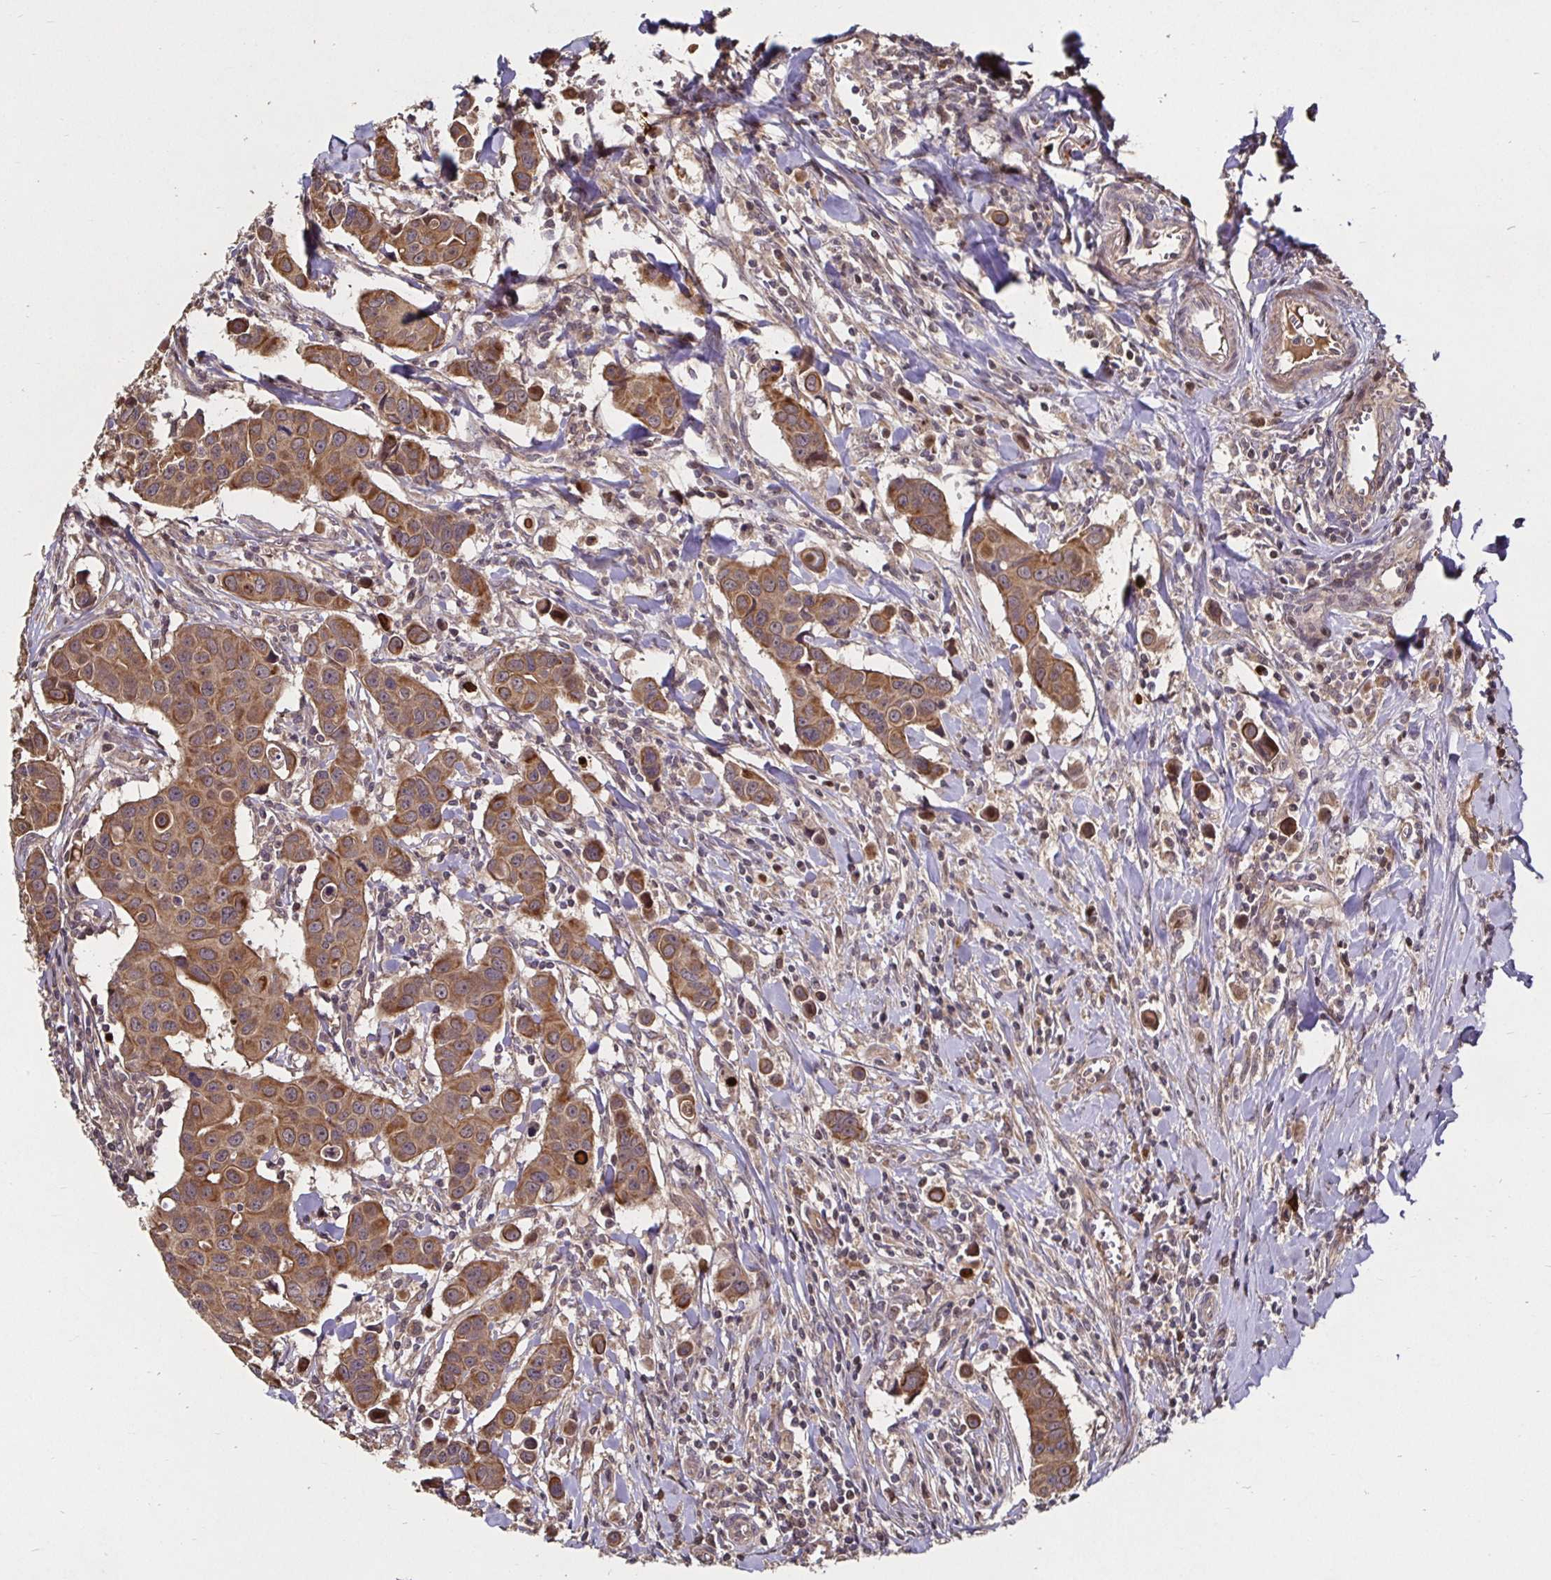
{"staining": {"intensity": "moderate", "quantity": ">75%", "location": "cytoplasmic/membranous"}, "tissue": "breast cancer", "cell_type": "Tumor cells", "image_type": "cancer", "snomed": [{"axis": "morphology", "description": "Duct carcinoma"}, {"axis": "topography", "description": "Breast"}], "caption": "A micrograph of human breast cancer stained for a protein reveals moderate cytoplasmic/membranous brown staining in tumor cells.", "gene": "SMYD3", "patient": {"sex": "female", "age": 24}}